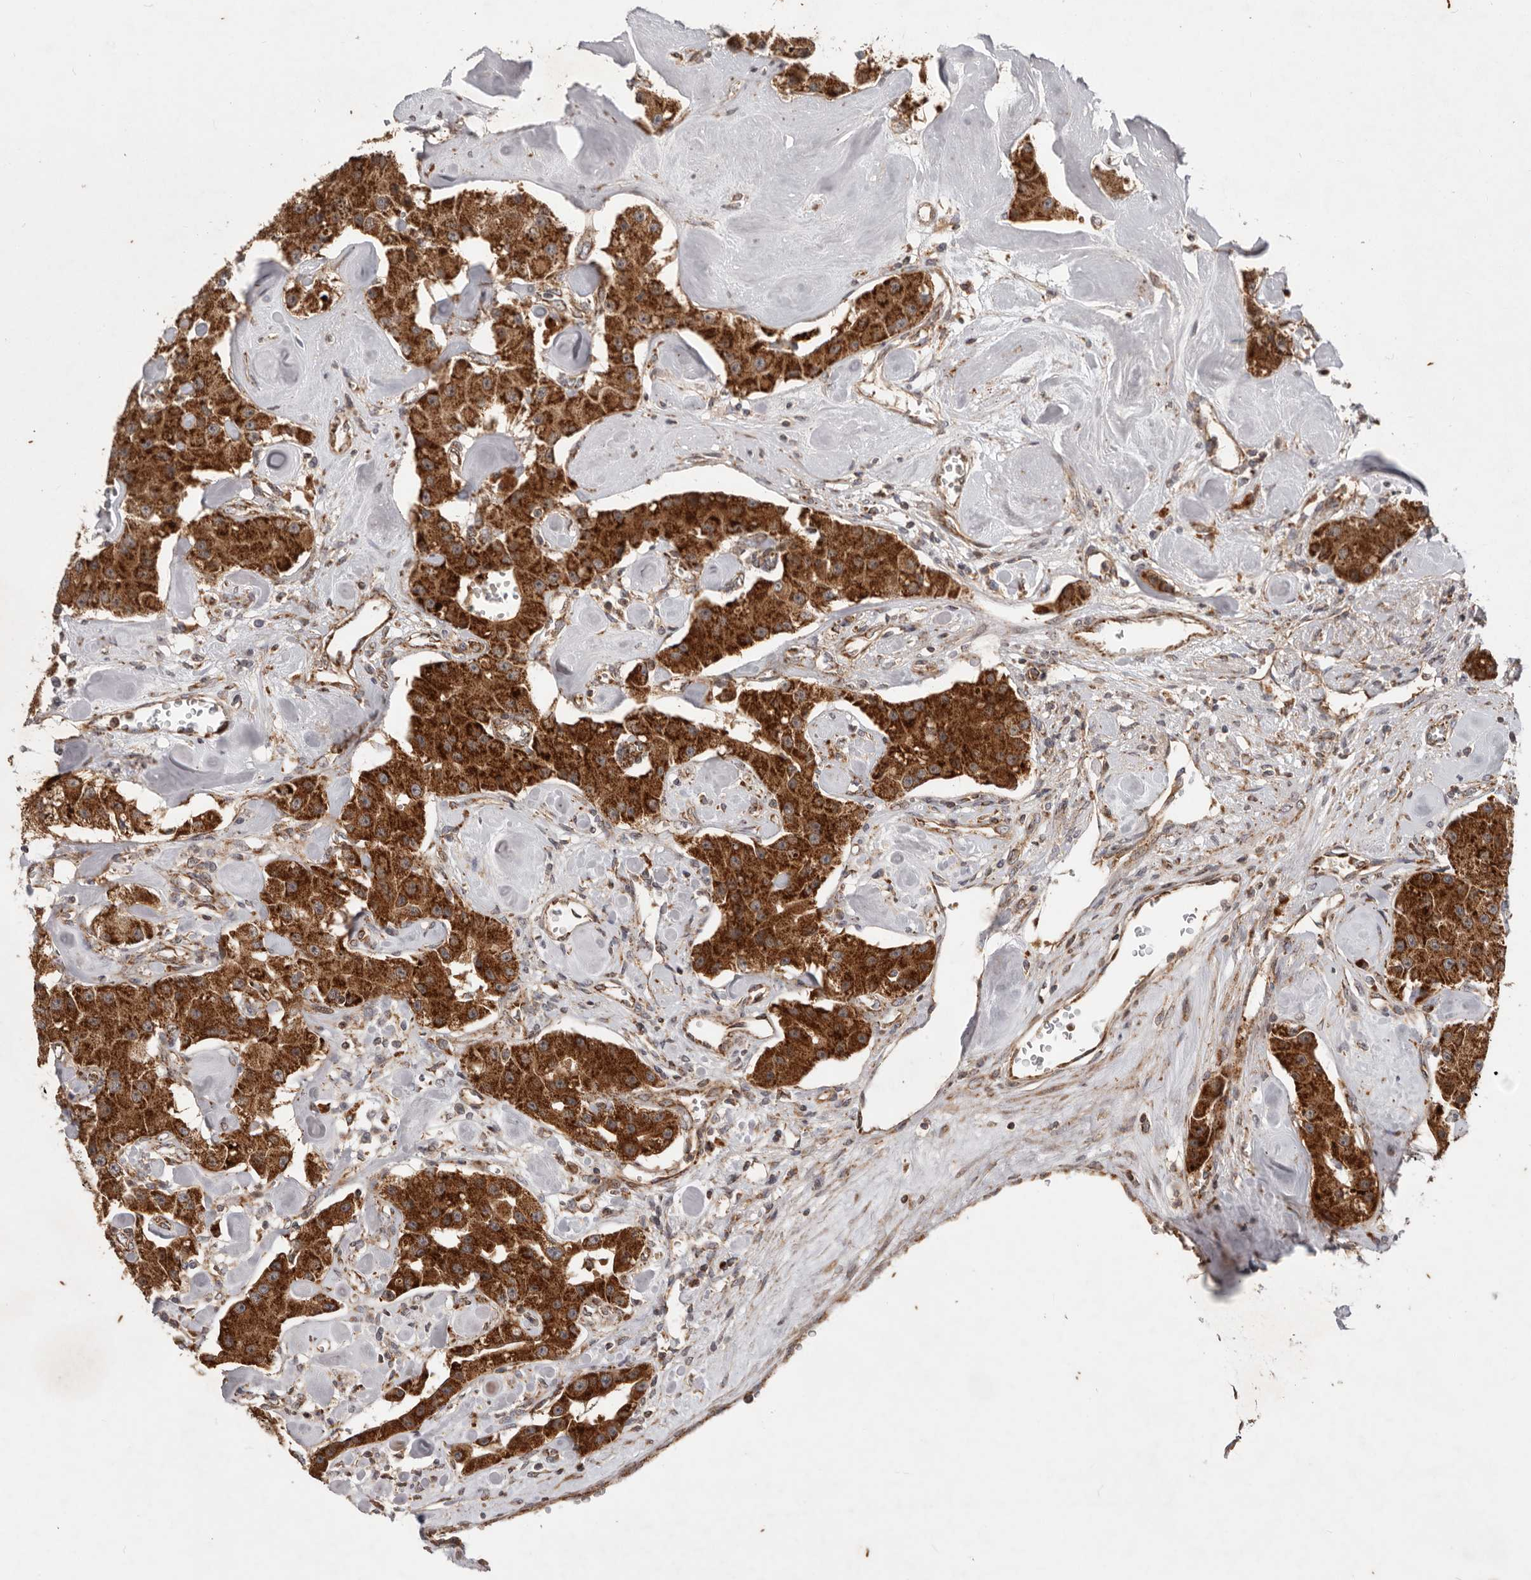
{"staining": {"intensity": "strong", "quantity": ">75%", "location": "cytoplasmic/membranous"}, "tissue": "carcinoid", "cell_type": "Tumor cells", "image_type": "cancer", "snomed": [{"axis": "morphology", "description": "Carcinoid, malignant, NOS"}, {"axis": "topography", "description": "Pancreas"}], "caption": "Immunohistochemical staining of carcinoid demonstrates high levels of strong cytoplasmic/membranous protein expression in approximately >75% of tumor cells.", "gene": "MRPS10", "patient": {"sex": "male", "age": 41}}